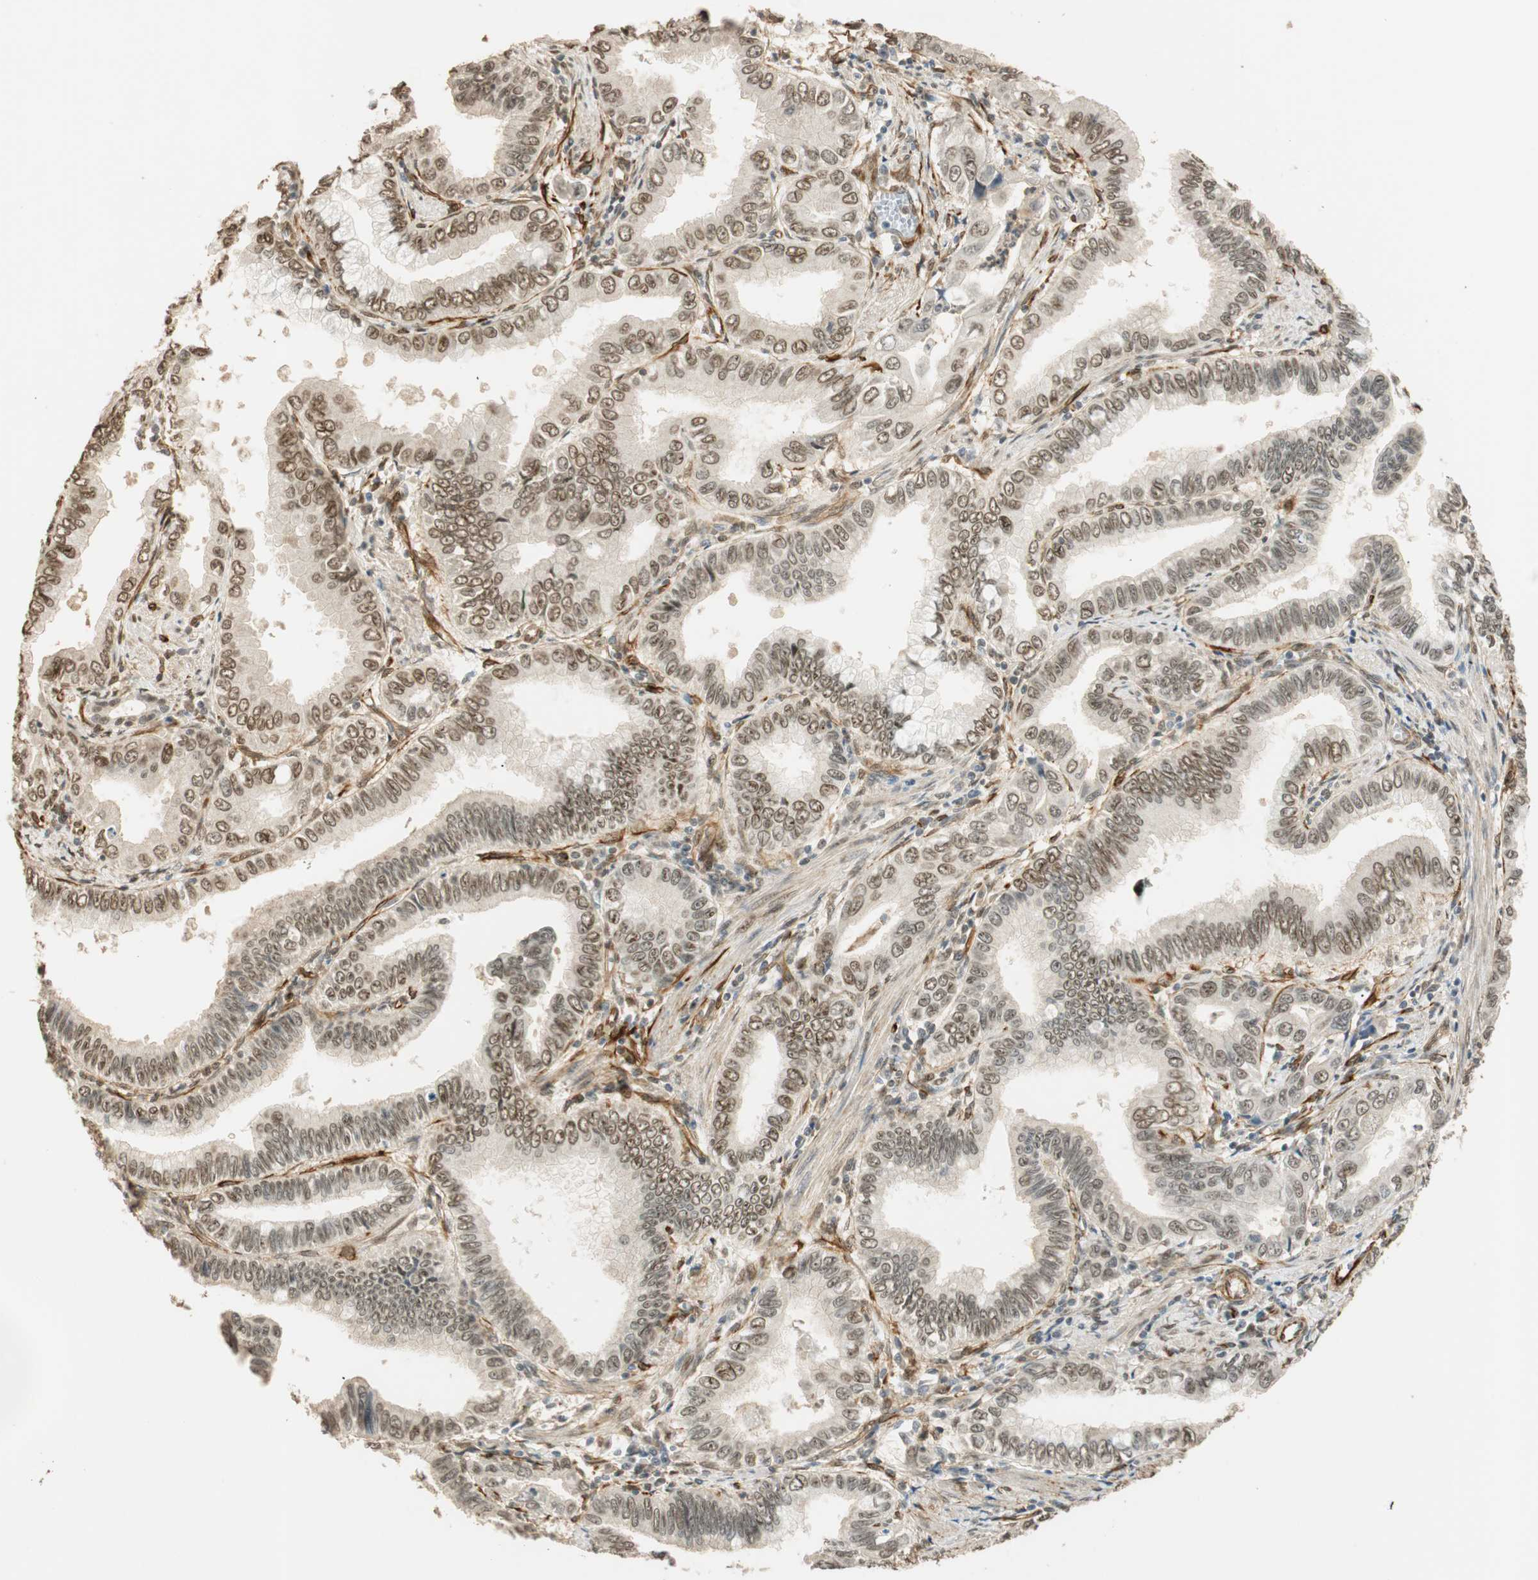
{"staining": {"intensity": "weak", "quantity": "25%-75%", "location": "cytoplasmic/membranous,nuclear"}, "tissue": "pancreatic cancer", "cell_type": "Tumor cells", "image_type": "cancer", "snomed": [{"axis": "morphology", "description": "Normal tissue, NOS"}, {"axis": "topography", "description": "Lymph node"}], "caption": "Weak cytoplasmic/membranous and nuclear staining for a protein is appreciated in about 25%-75% of tumor cells of pancreatic cancer using immunohistochemistry (IHC).", "gene": "NES", "patient": {"sex": "male", "age": 50}}